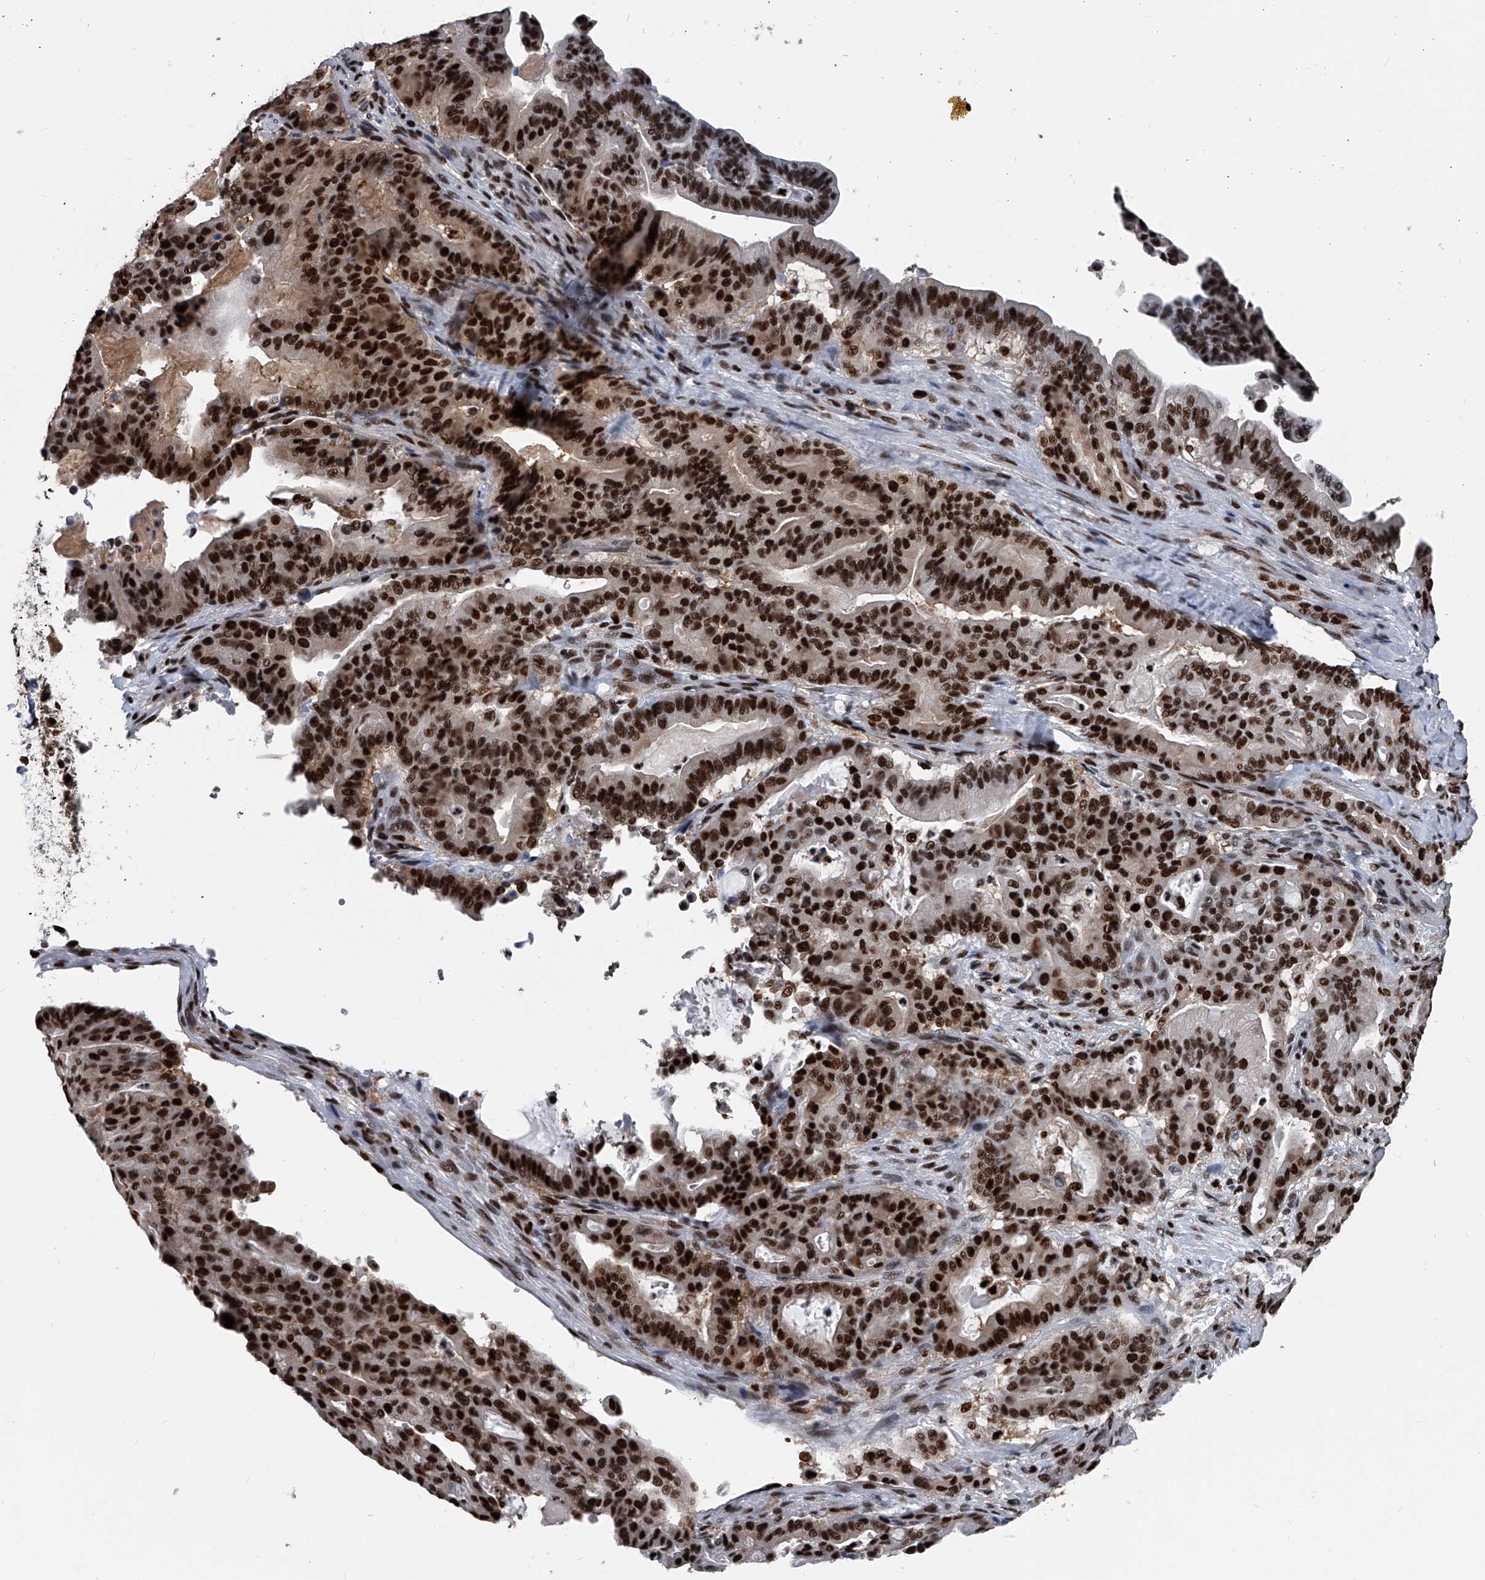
{"staining": {"intensity": "strong", "quantity": ">75%", "location": "nuclear"}, "tissue": "pancreatic cancer", "cell_type": "Tumor cells", "image_type": "cancer", "snomed": [{"axis": "morphology", "description": "Adenocarcinoma, NOS"}, {"axis": "topography", "description": "Pancreas"}], "caption": "Immunohistochemistry (IHC) micrograph of neoplastic tissue: adenocarcinoma (pancreatic) stained using immunohistochemistry exhibits high levels of strong protein expression localized specifically in the nuclear of tumor cells, appearing as a nuclear brown color.", "gene": "FKBP5", "patient": {"sex": "male", "age": 63}}